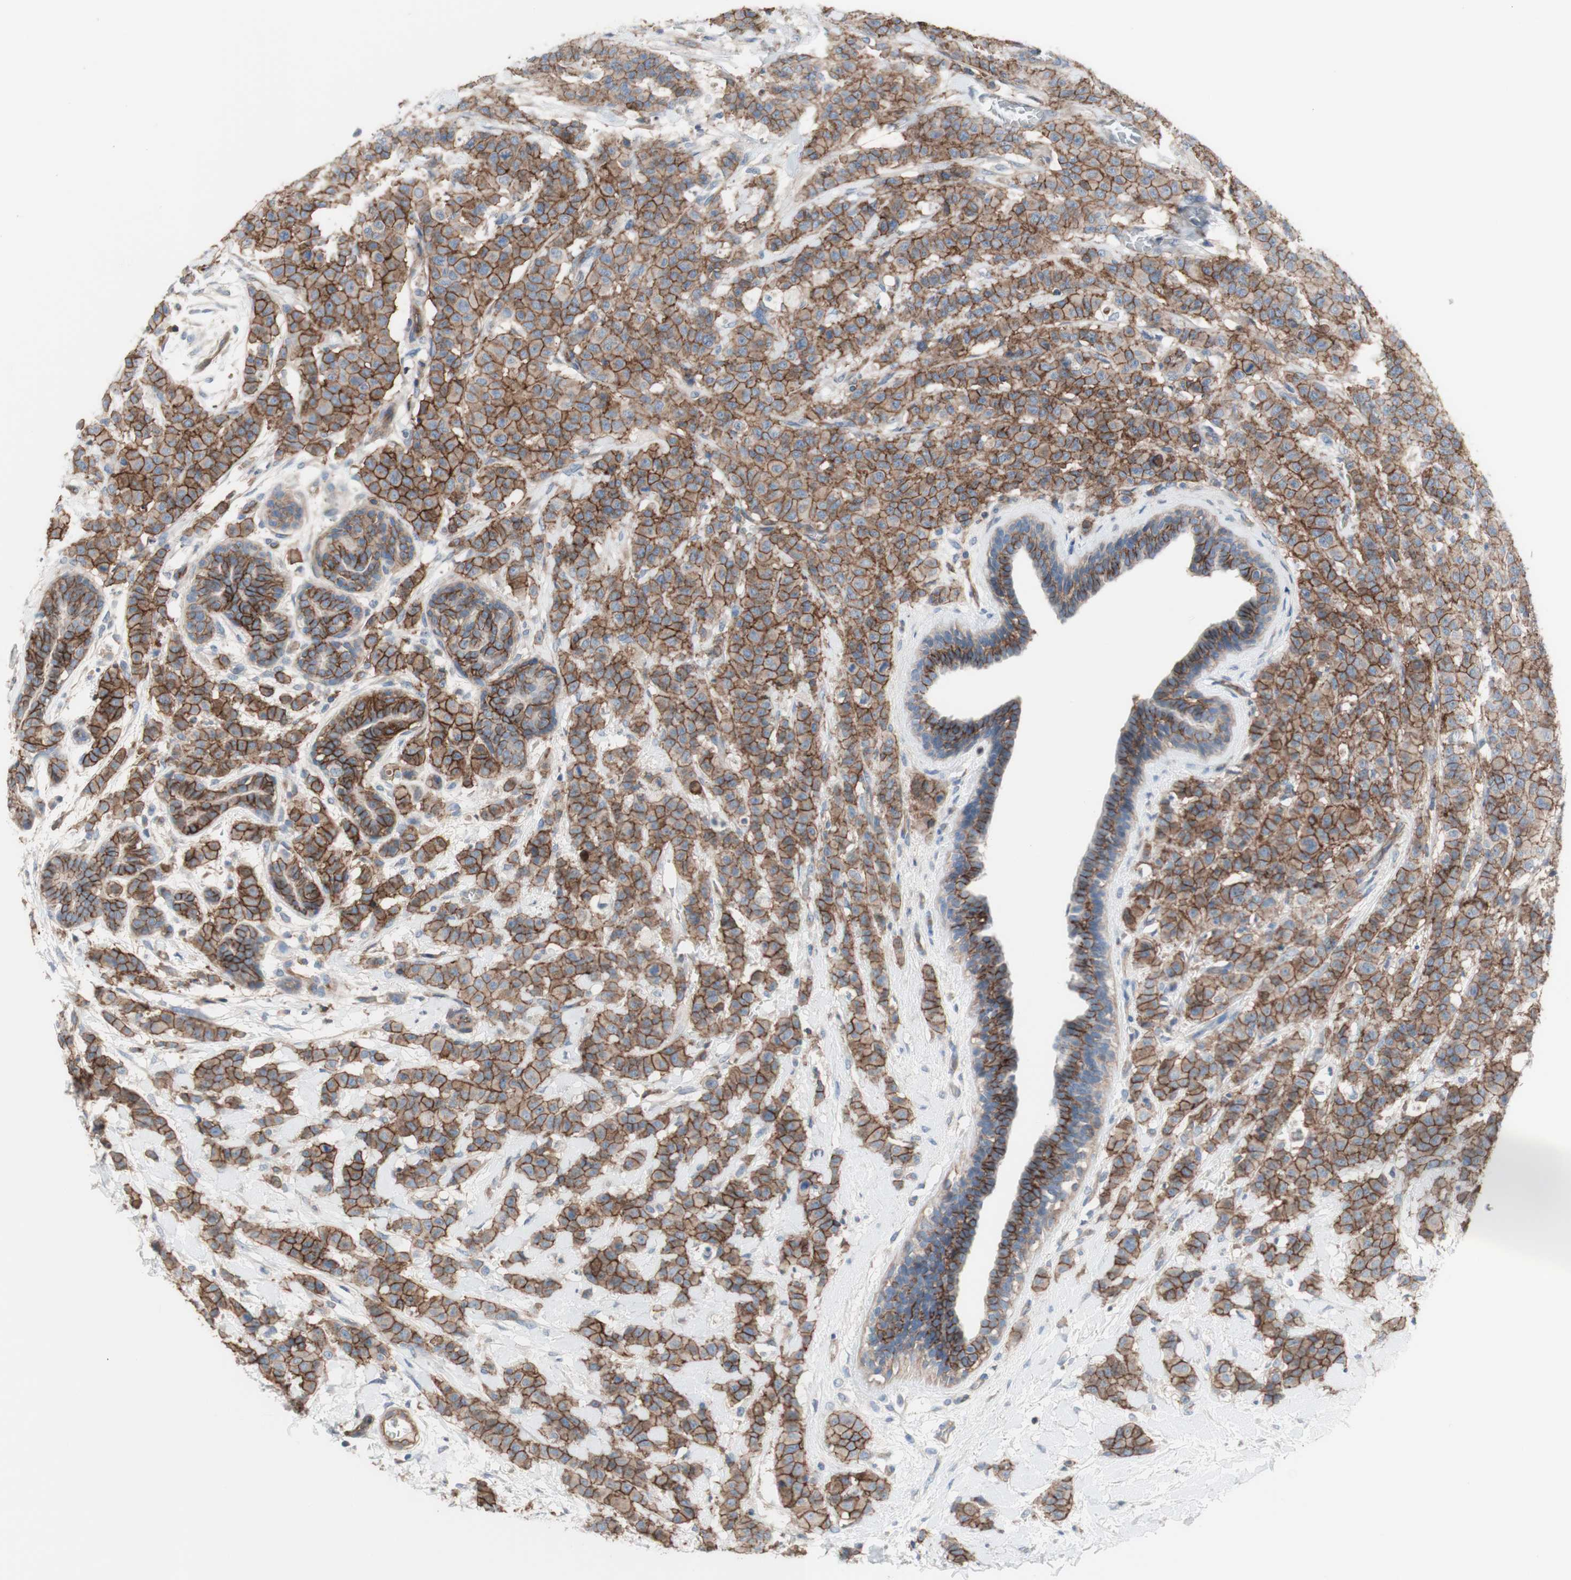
{"staining": {"intensity": "moderate", "quantity": ">75%", "location": "cytoplasmic/membranous"}, "tissue": "breast cancer", "cell_type": "Tumor cells", "image_type": "cancer", "snomed": [{"axis": "morphology", "description": "Normal tissue, NOS"}, {"axis": "morphology", "description": "Duct carcinoma"}, {"axis": "topography", "description": "Breast"}], "caption": "This histopathology image displays immunohistochemistry staining of human breast cancer, with medium moderate cytoplasmic/membranous staining in approximately >75% of tumor cells.", "gene": "CD46", "patient": {"sex": "female", "age": 40}}